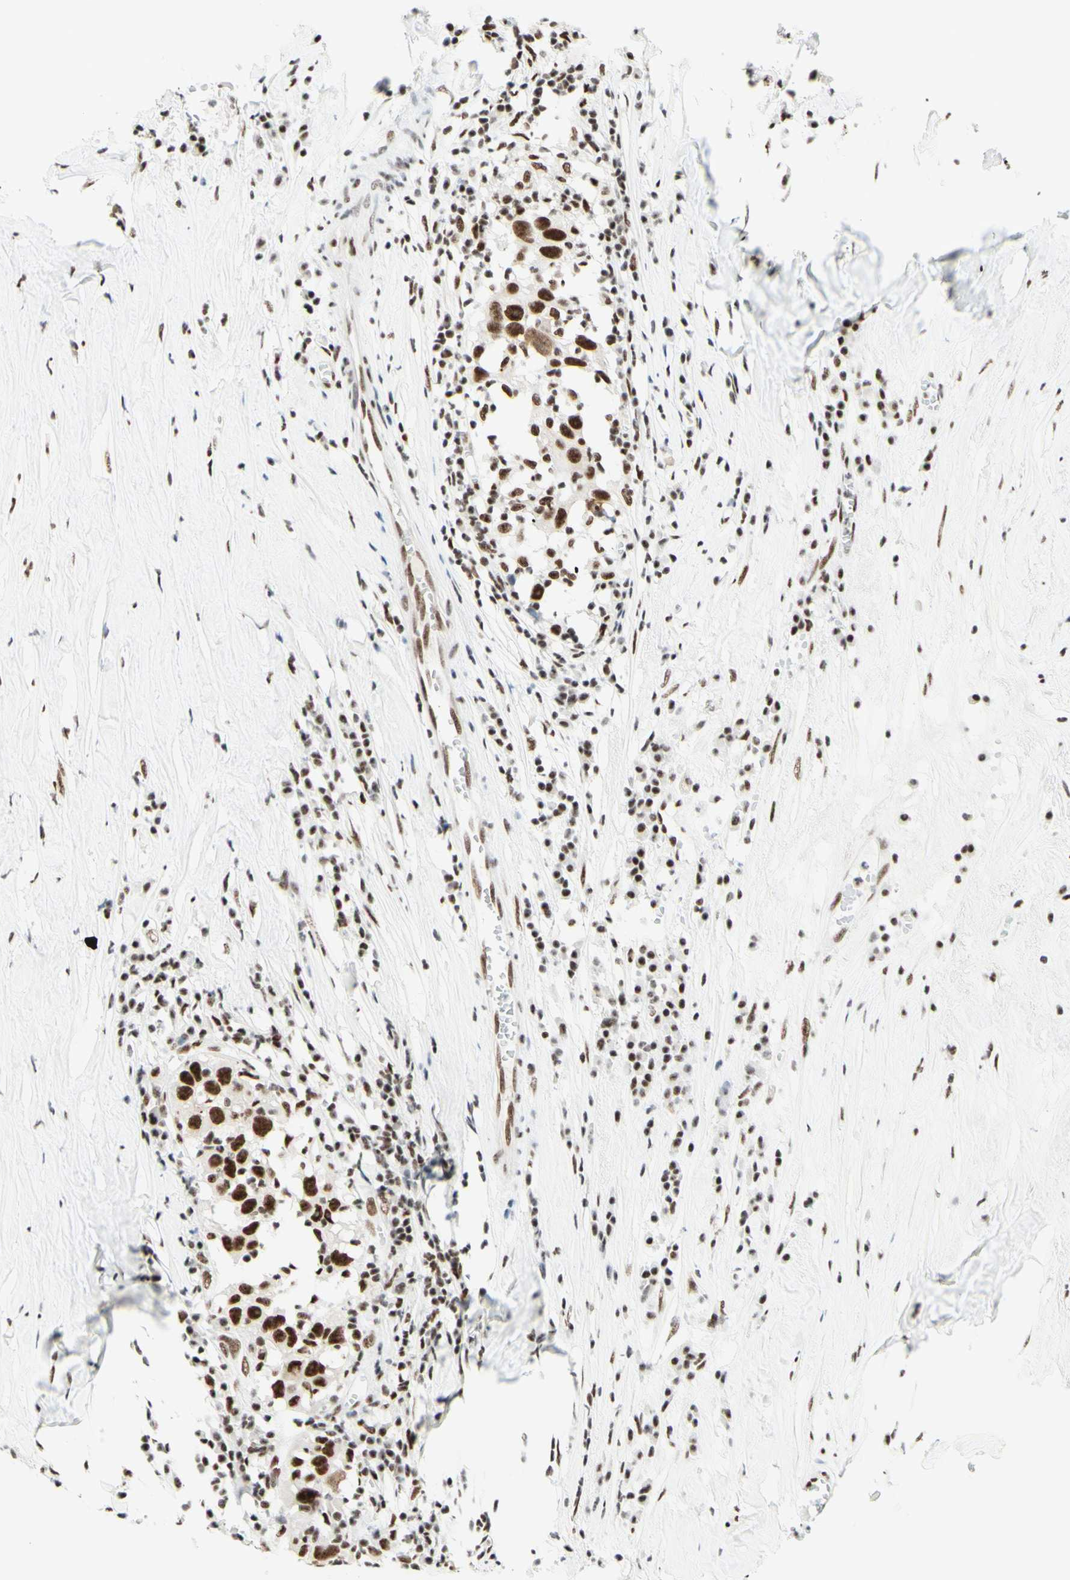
{"staining": {"intensity": "moderate", "quantity": ">75%", "location": "nuclear"}, "tissue": "head and neck cancer", "cell_type": "Tumor cells", "image_type": "cancer", "snomed": [{"axis": "morphology", "description": "Adenocarcinoma, NOS"}, {"axis": "topography", "description": "Salivary gland"}, {"axis": "topography", "description": "Head-Neck"}], "caption": "Moderate nuclear positivity is seen in about >75% of tumor cells in head and neck cancer.", "gene": "WTAP", "patient": {"sex": "female", "age": 65}}